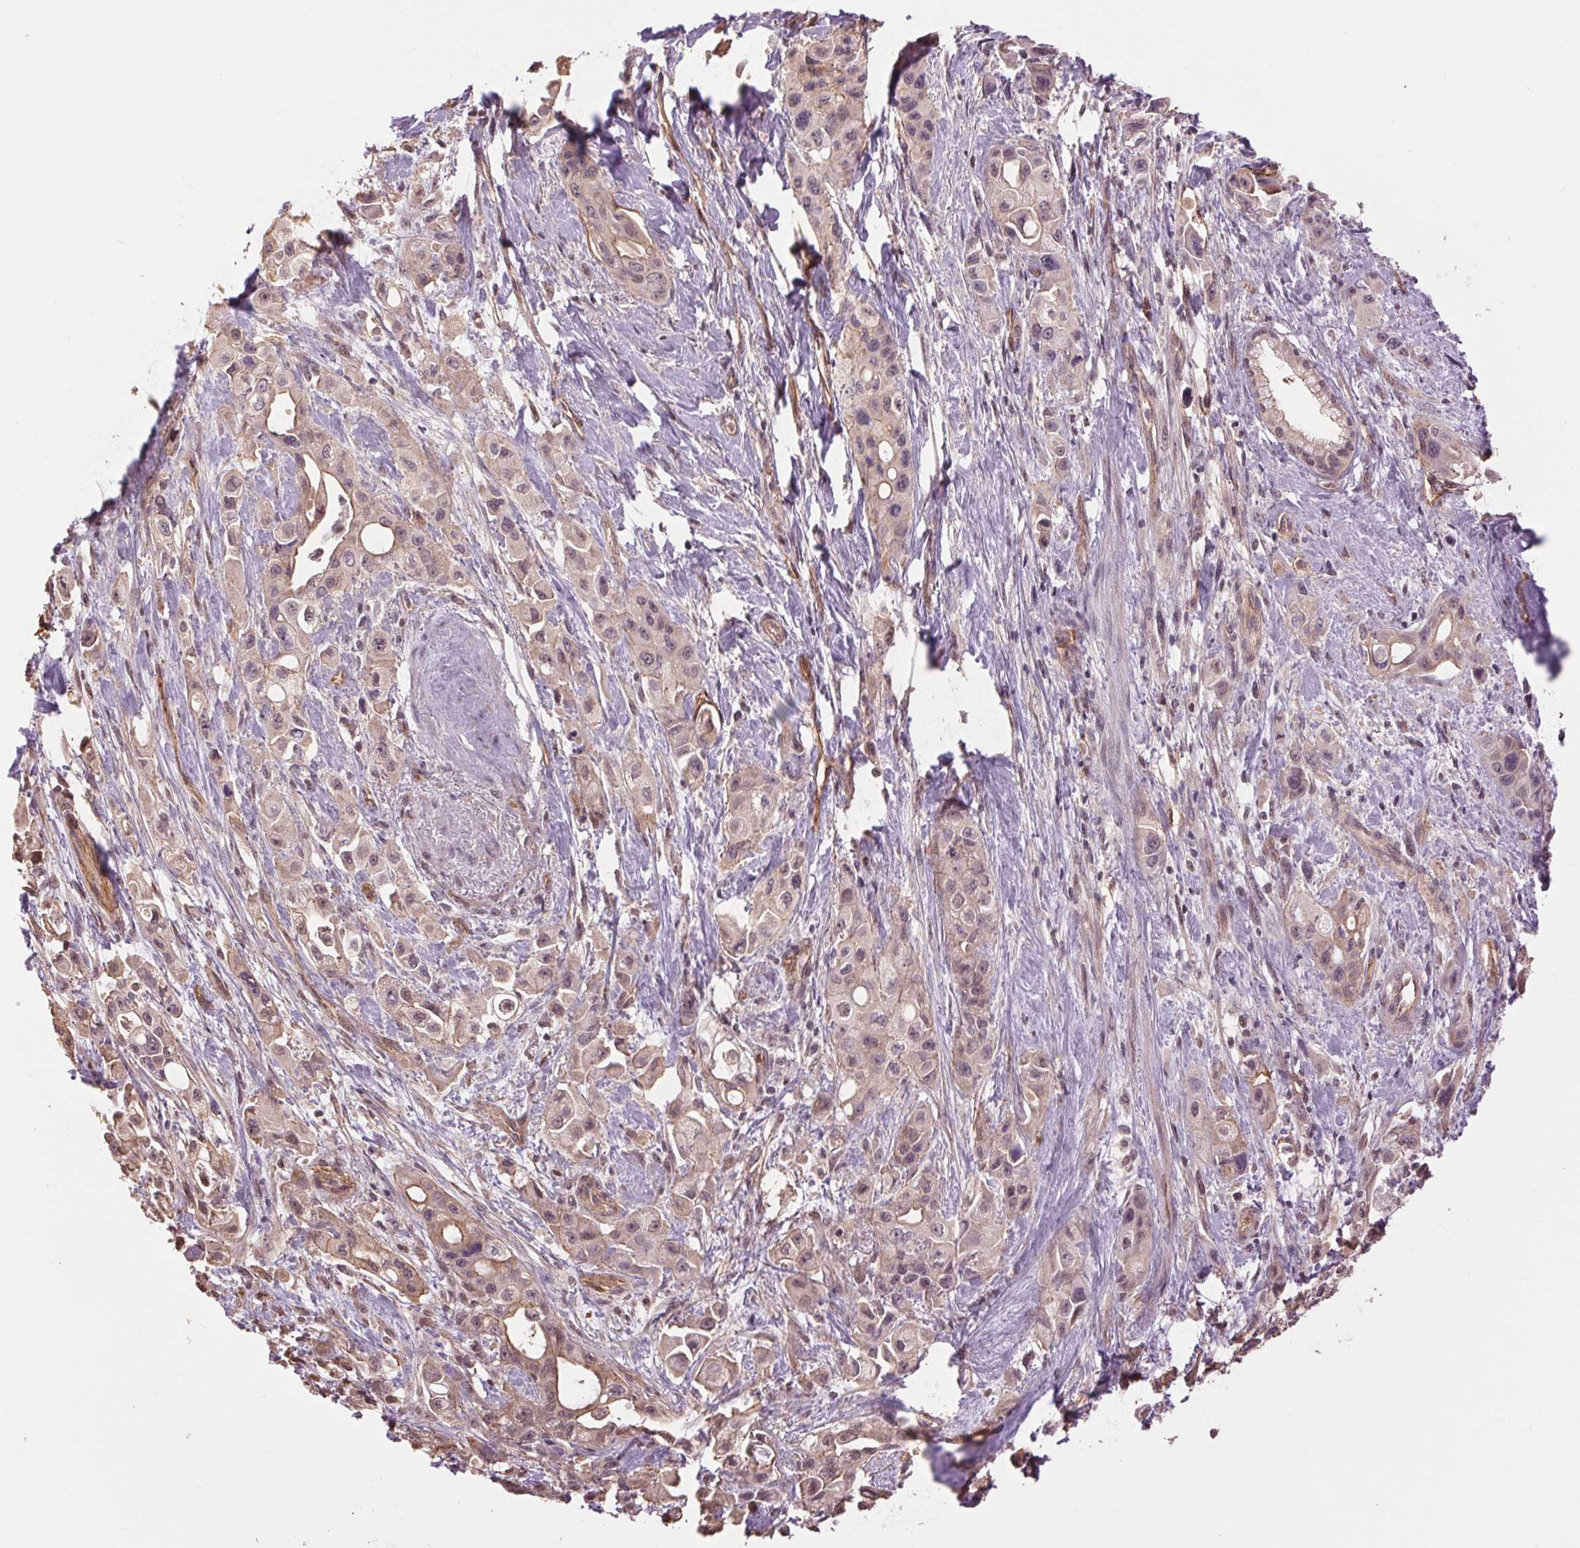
{"staining": {"intensity": "weak", "quantity": "<25%", "location": "cytoplasmic/membranous,nuclear"}, "tissue": "pancreatic cancer", "cell_type": "Tumor cells", "image_type": "cancer", "snomed": [{"axis": "morphology", "description": "Adenocarcinoma, NOS"}, {"axis": "topography", "description": "Pancreas"}], "caption": "Human pancreatic cancer stained for a protein using immunohistochemistry (IHC) displays no positivity in tumor cells.", "gene": "PALM", "patient": {"sex": "female", "age": 66}}